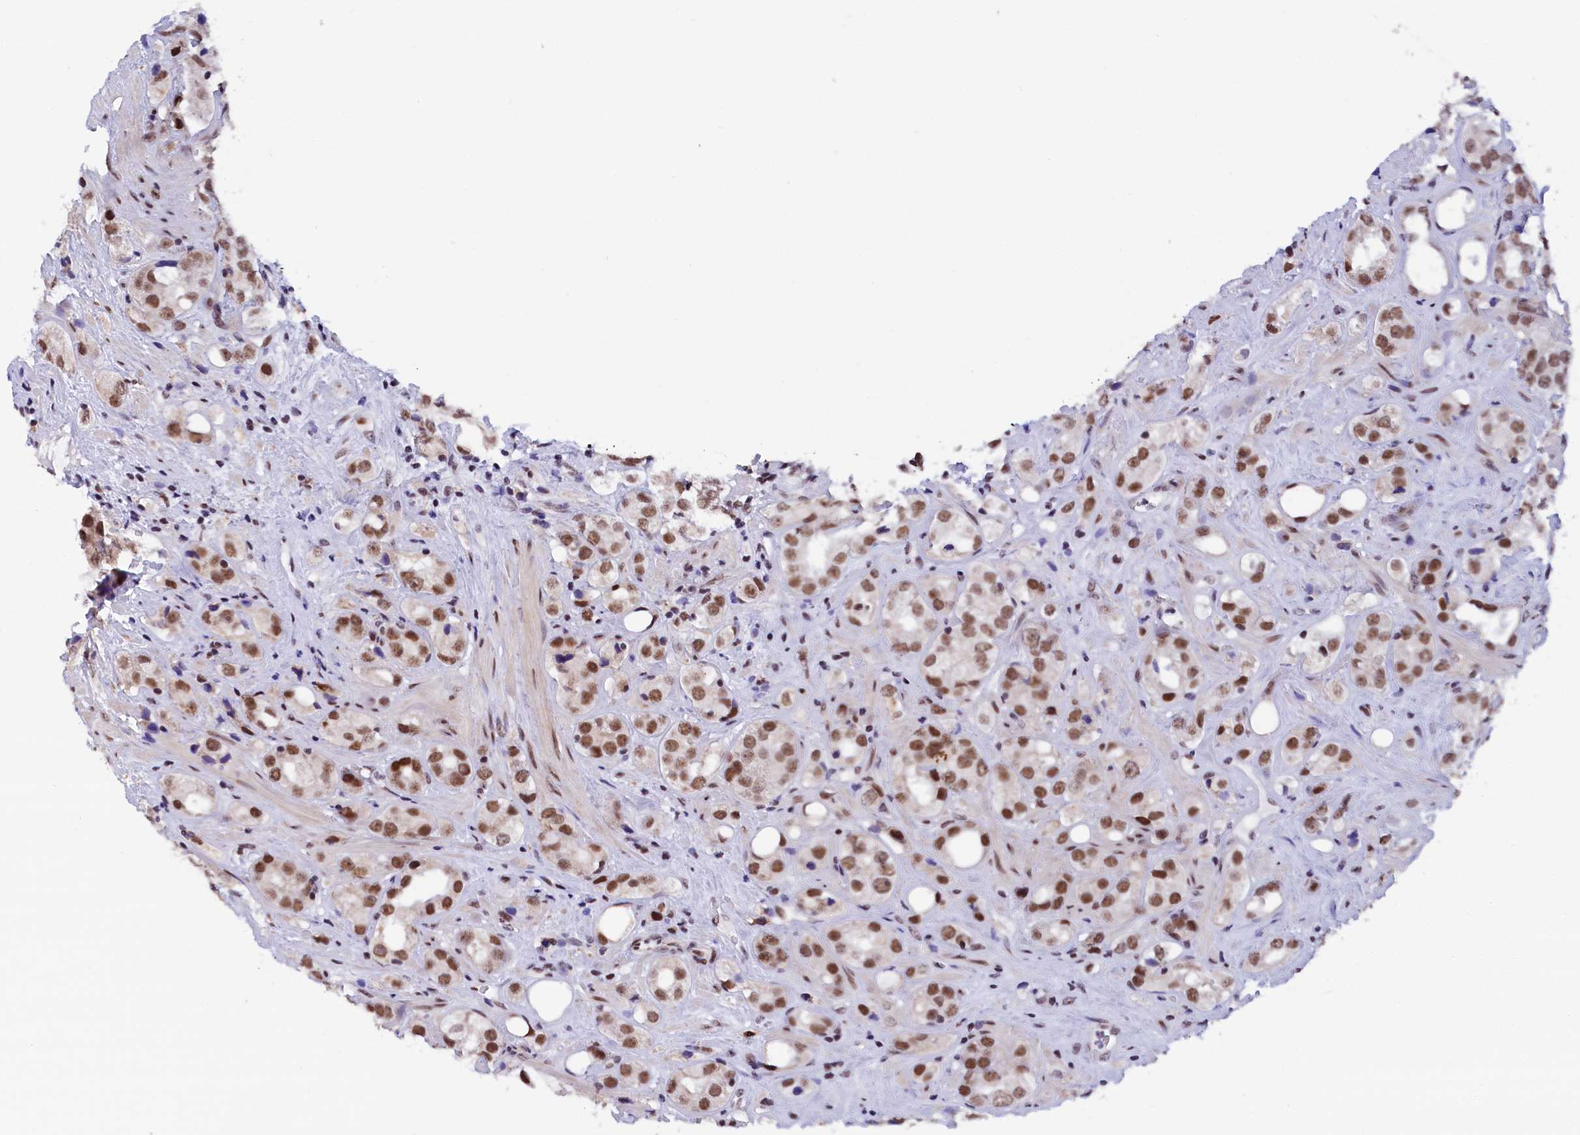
{"staining": {"intensity": "moderate", "quantity": ">75%", "location": "nuclear"}, "tissue": "prostate cancer", "cell_type": "Tumor cells", "image_type": "cancer", "snomed": [{"axis": "morphology", "description": "Adenocarcinoma, NOS"}, {"axis": "topography", "description": "Prostate"}], "caption": "Protein staining by immunohistochemistry exhibits moderate nuclear expression in approximately >75% of tumor cells in prostate cancer (adenocarcinoma).", "gene": "CDYL2", "patient": {"sex": "male", "age": 79}}